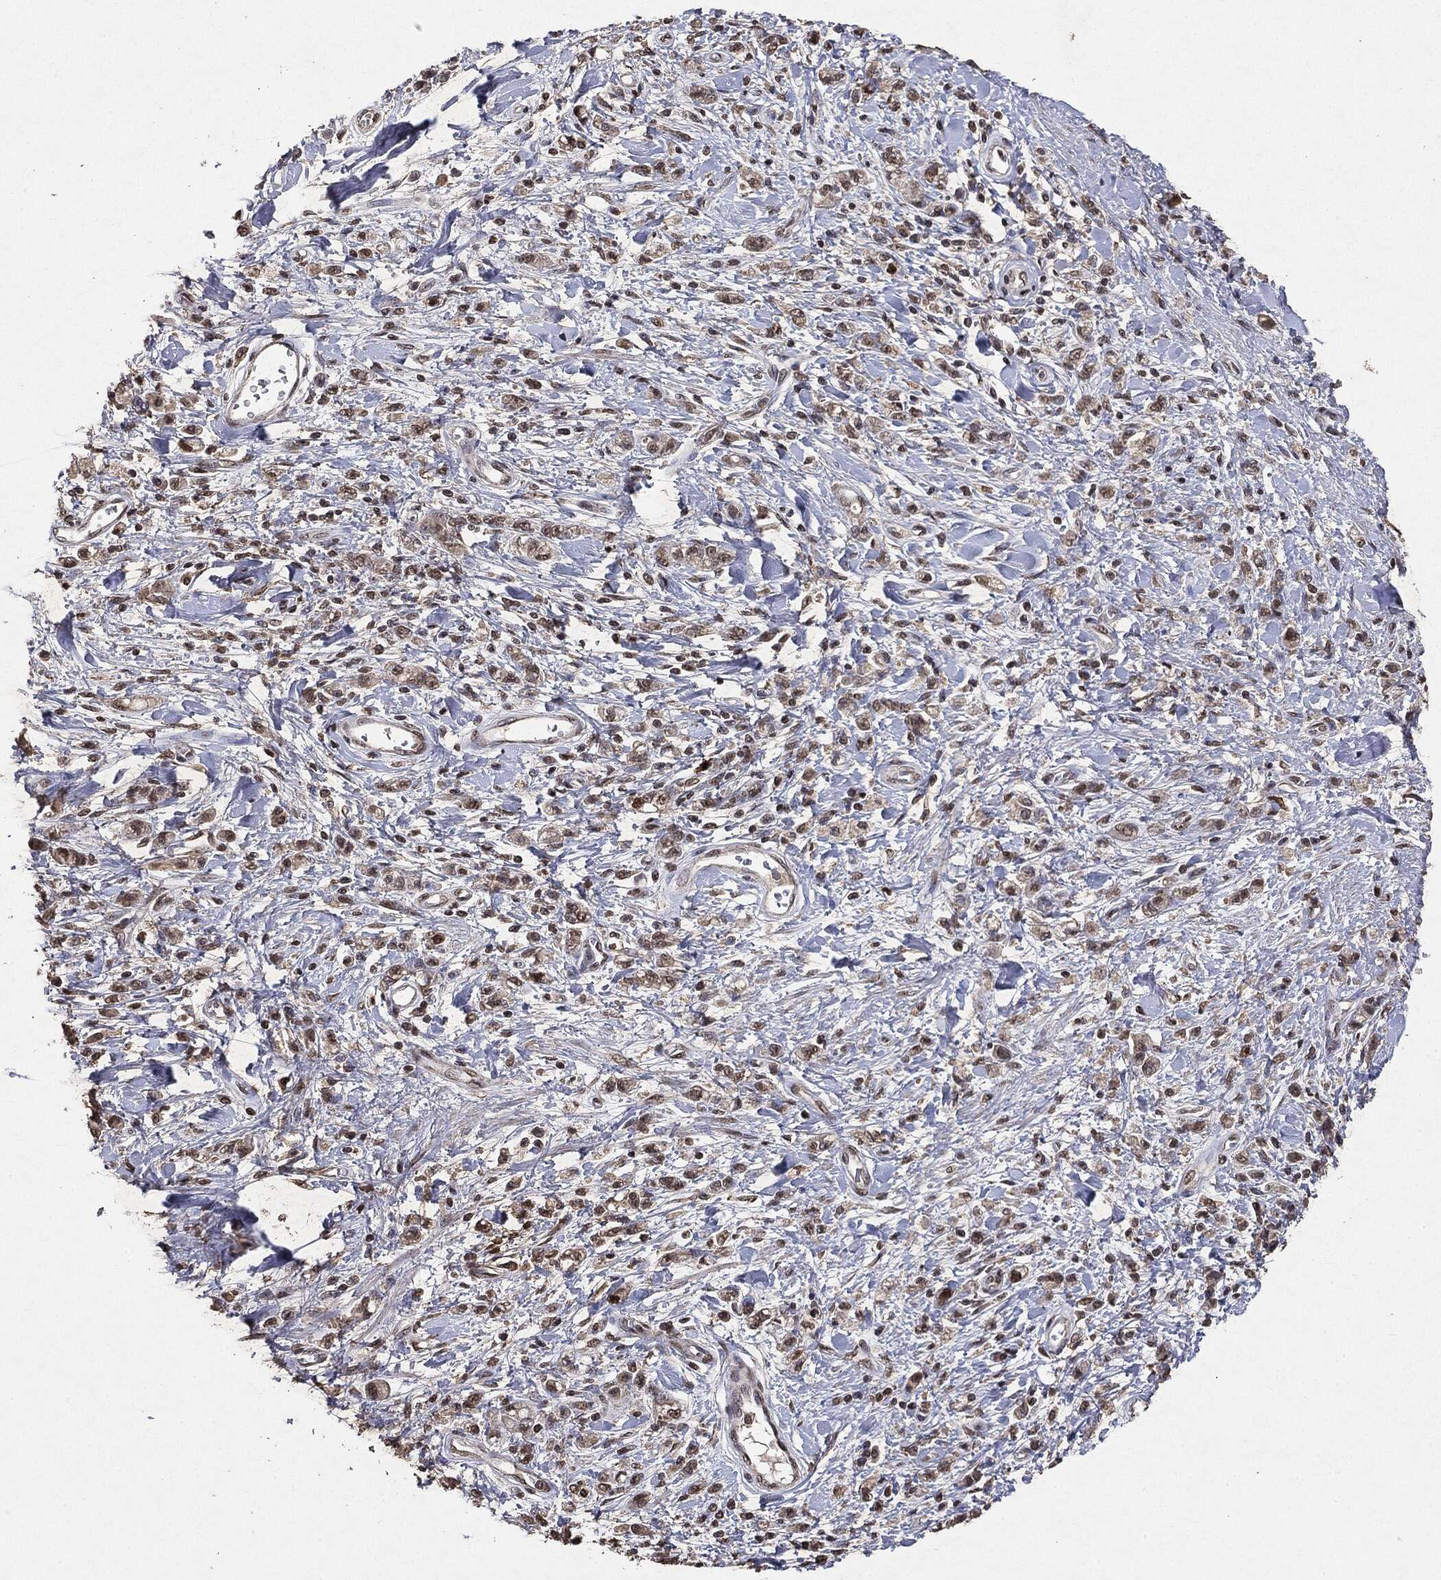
{"staining": {"intensity": "weak", "quantity": "25%-75%", "location": "nuclear"}, "tissue": "stomach cancer", "cell_type": "Tumor cells", "image_type": "cancer", "snomed": [{"axis": "morphology", "description": "Adenocarcinoma, NOS"}, {"axis": "topography", "description": "Stomach"}], "caption": "A brown stain highlights weak nuclear positivity of a protein in human stomach cancer (adenocarcinoma) tumor cells.", "gene": "RAD18", "patient": {"sex": "male", "age": 77}}